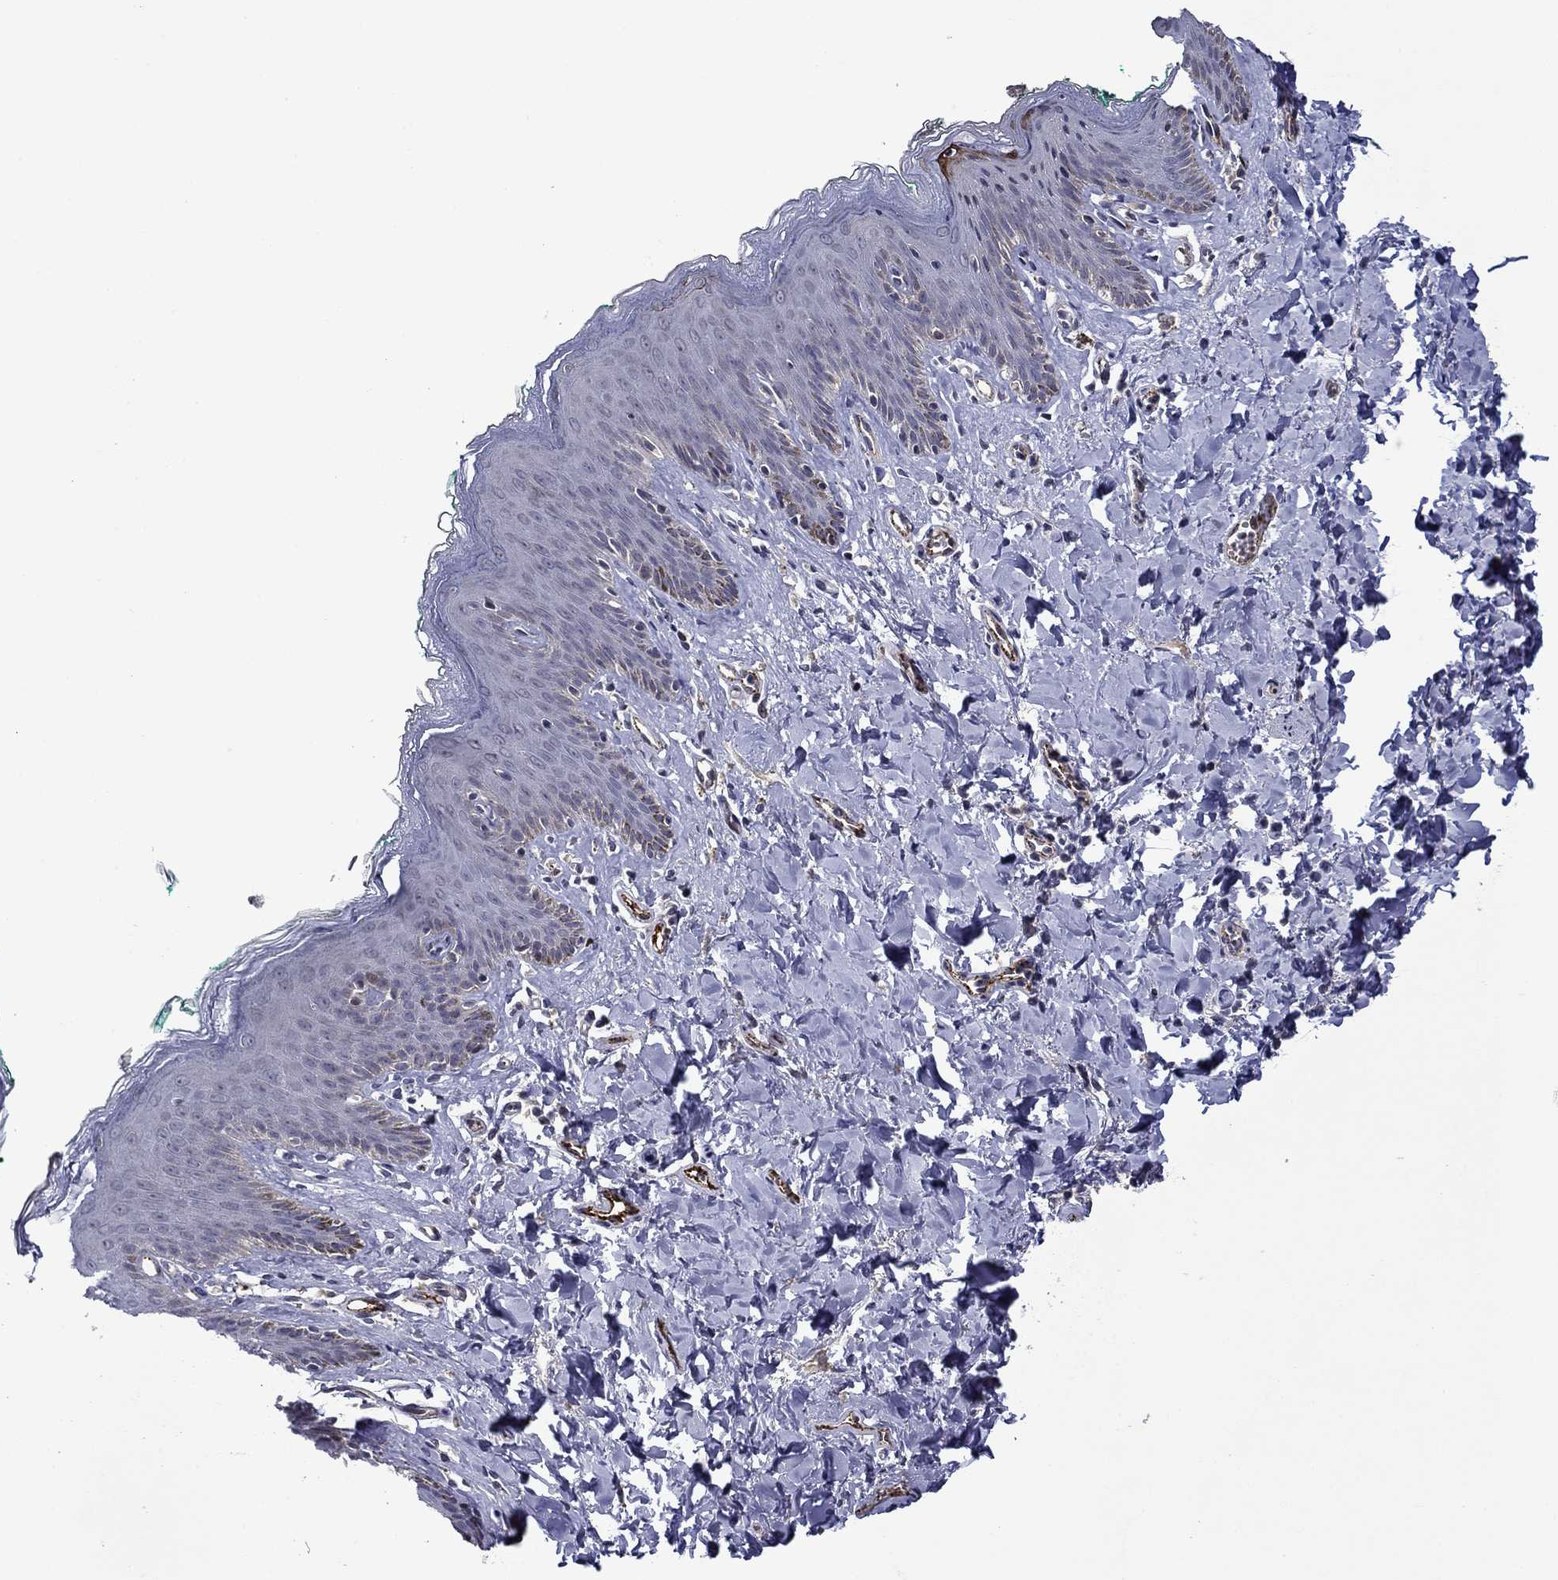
{"staining": {"intensity": "negative", "quantity": "none", "location": "none"}, "tissue": "skin", "cell_type": "Epidermal cells", "image_type": "normal", "snomed": [{"axis": "morphology", "description": "Normal tissue, NOS"}, {"axis": "topography", "description": "Vulva"}], "caption": "The histopathology image exhibits no significant expression in epidermal cells of skin.", "gene": "SLITRK1", "patient": {"sex": "female", "age": 66}}